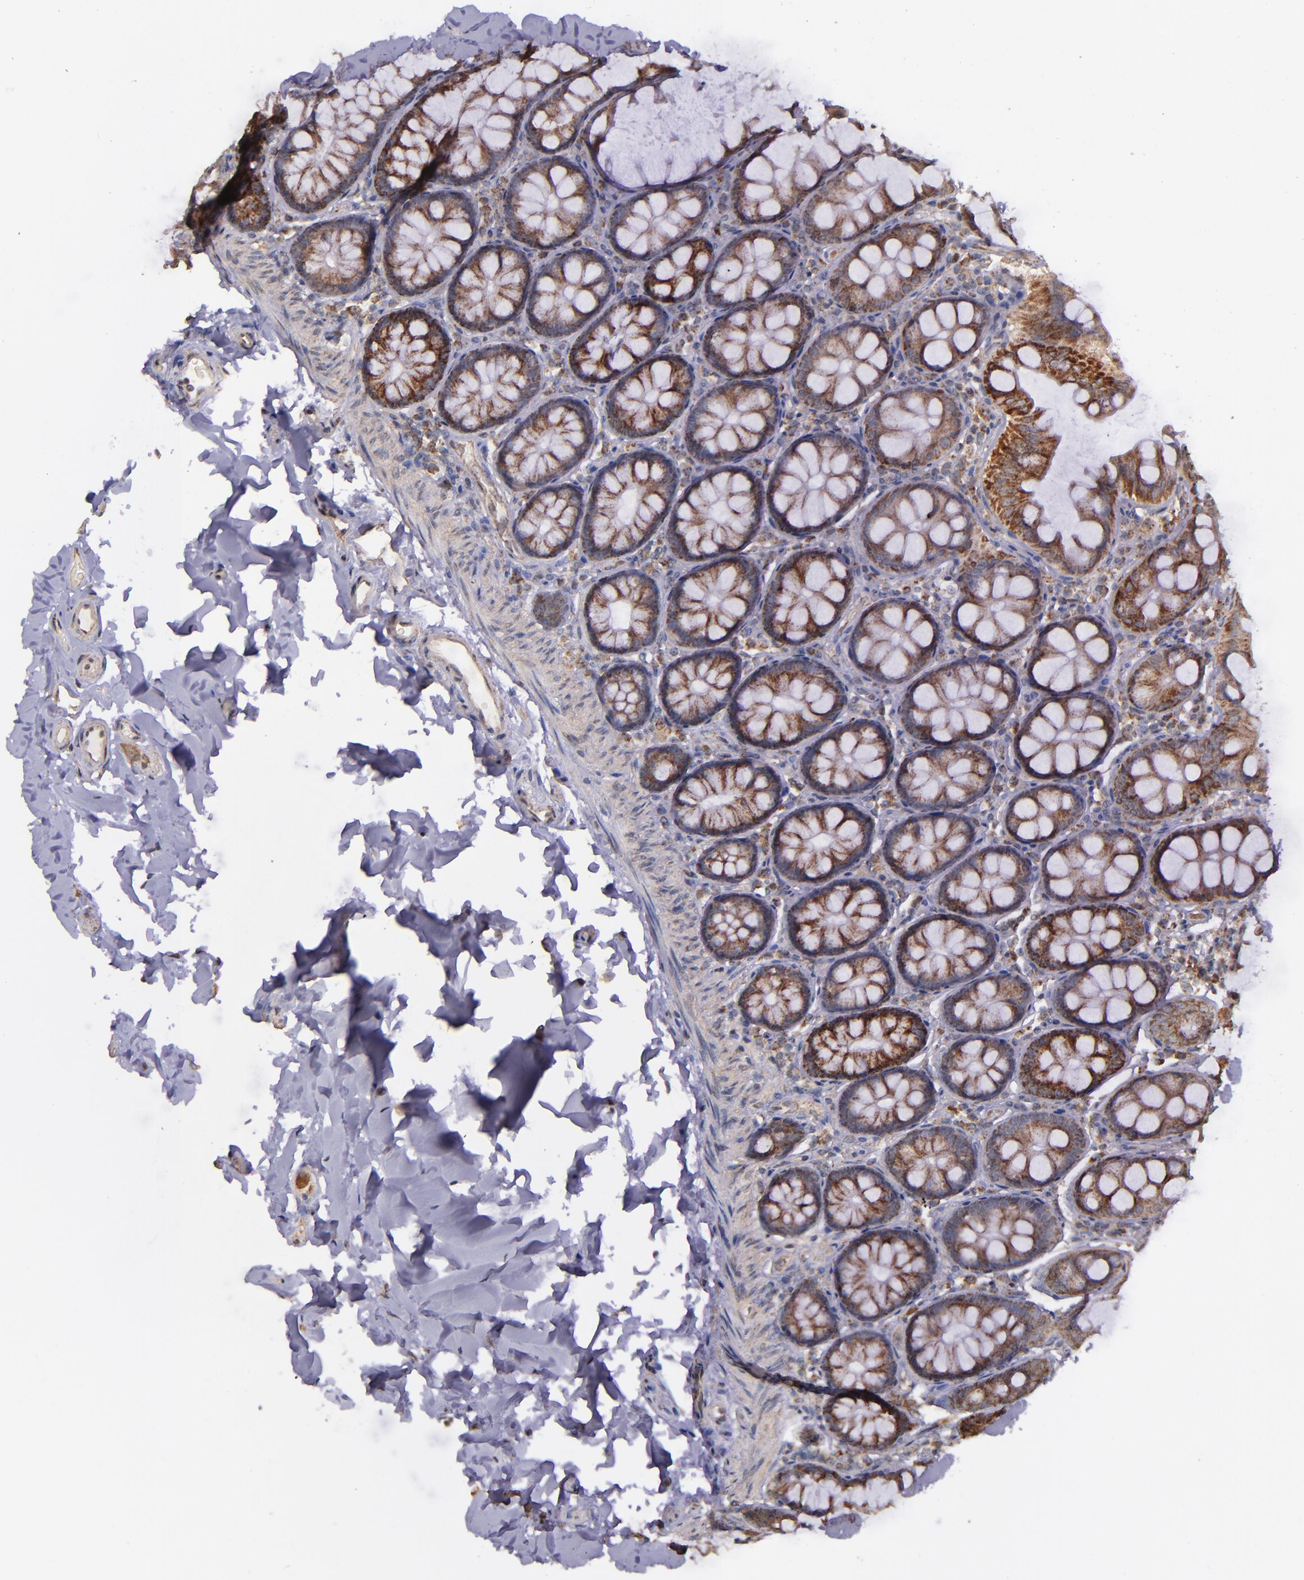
{"staining": {"intensity": "negative", "quantity": "none", "location": "none"}, "tissue": "colon", "cell_type": "Endothelial cells", "image_type": "normal", "snomed": [{"axis": "morphology", "description": "Normal tissue, NOS"}, {"axis": "topography", "description": "Colon"}], "caption": "The immunohistochemistry (IHC) micrograph has no significant staining in endothelial cells of colon.", "gene": "SHC1", "patient": {"sex": "female", "age": 61}}